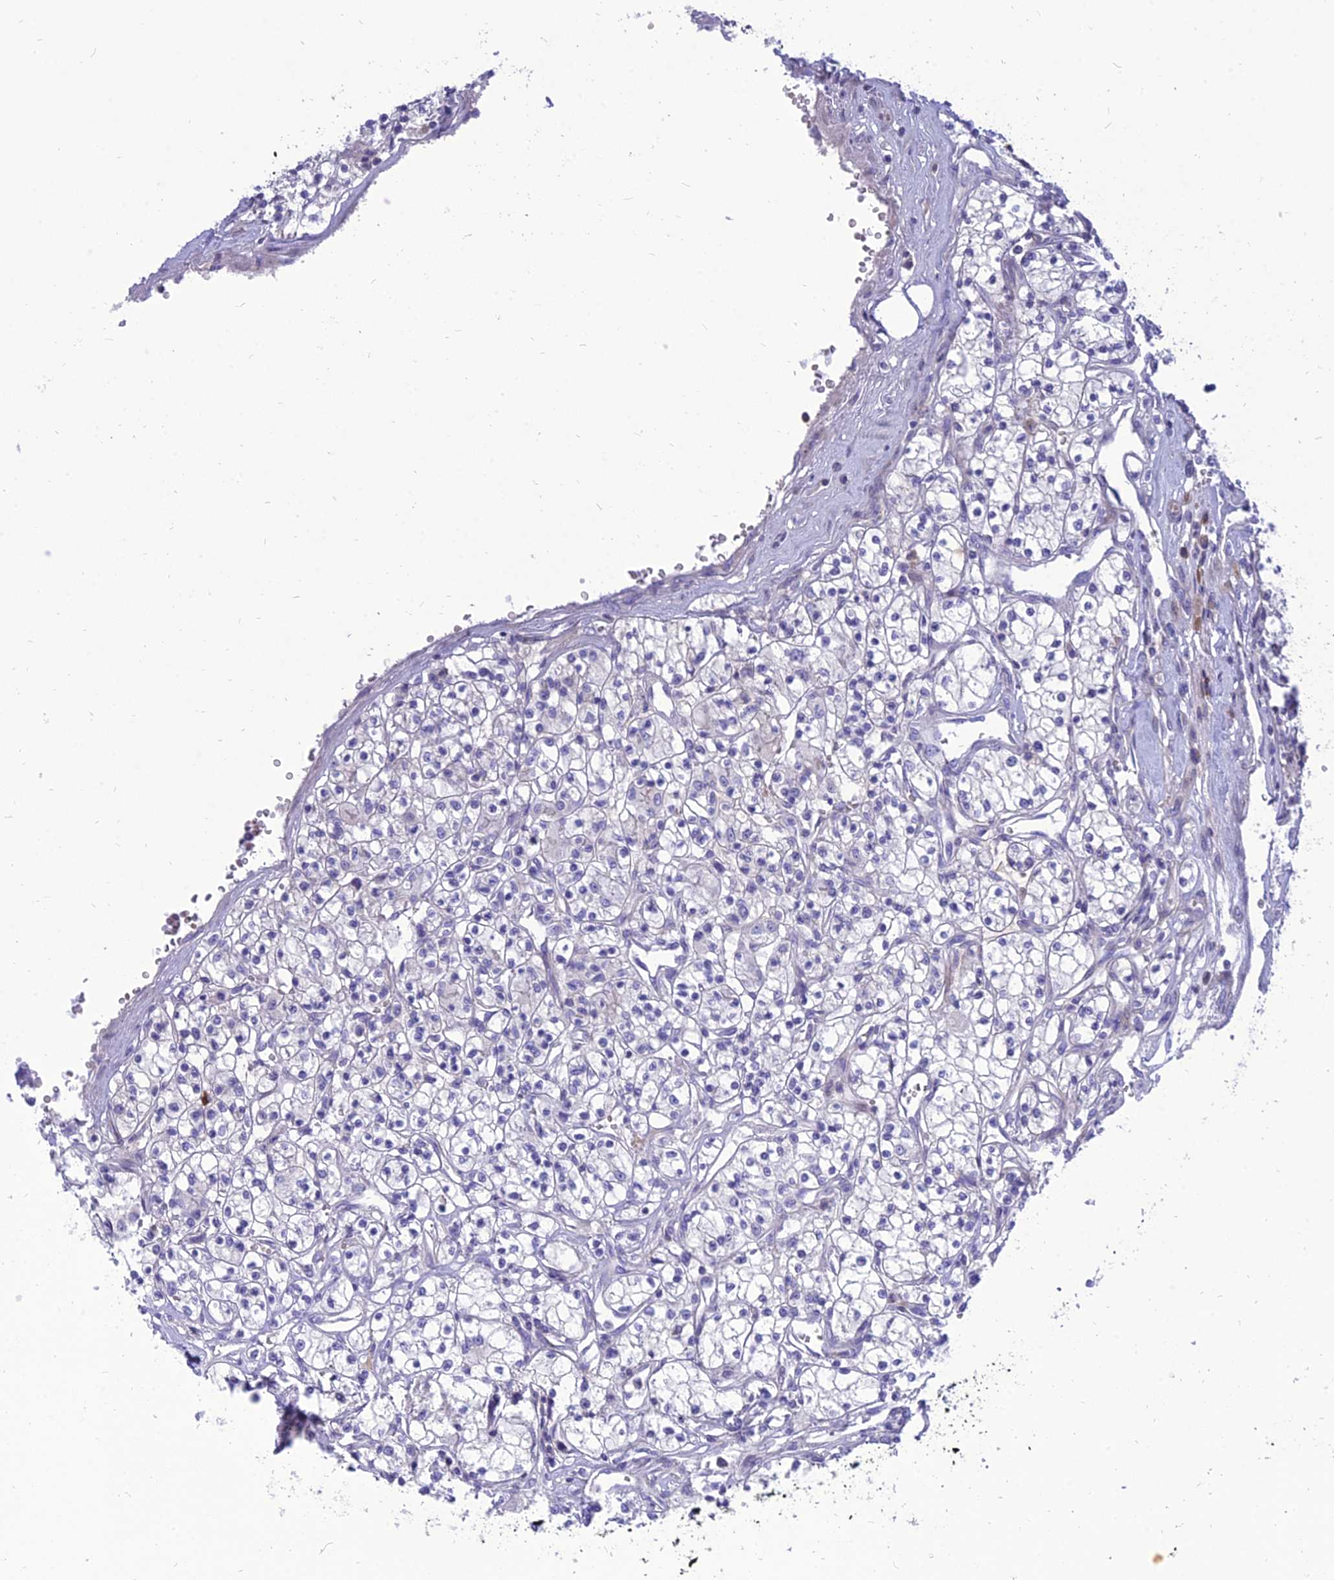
{"staining": {"intensity": "negative", "quantity": "none", "location": "none"}, "tissue": "renal cancer", "cell_type": "Tumor cells", "image_type": "cancer", "snomed": [{"axis": "morphology", "description": "Adenocarcinoma, NOS"}, {"axis": "topography", "description": "Kidney"}], "caption": "Protein analysis of renal cancer reveals no significant expression in tumor cells.", "gene": "MBD3L1", "patient": {"sex": "female", "age": 59}}